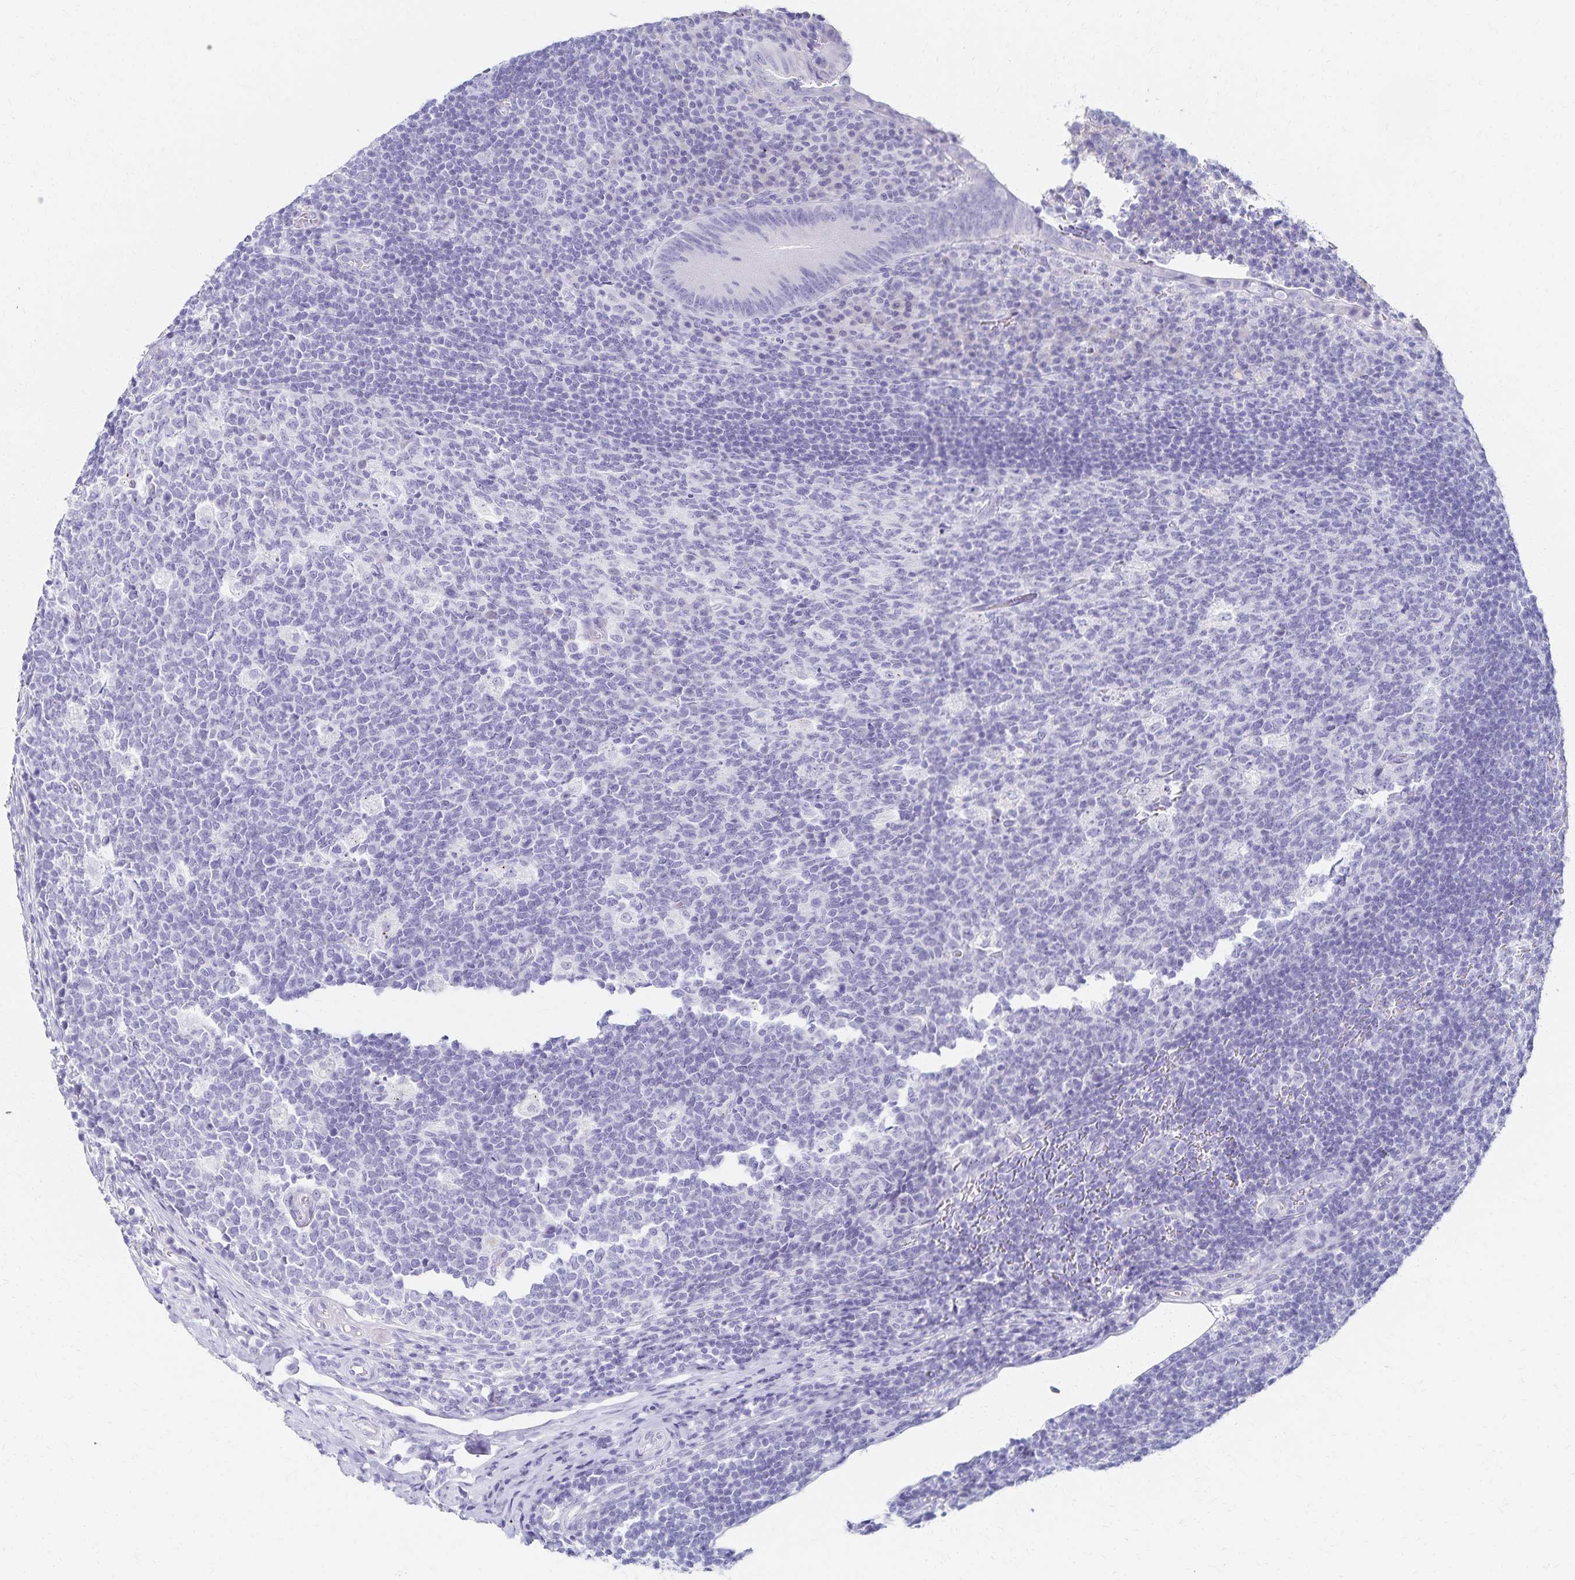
{"staining": {"intensity": "negative", "quantity": "none", "location": "none"}, "tissue": "appendix", "cell_type": "Glandular cells", "image_type": "normal", "snomed": [{"axis": "morphology", "description": "Normal tissue, NOS"}, {"axis": "topography", "description": "Appendix"}], "caption": "Glandular cells are negative for protein expression in normal human appendix. Brightfield microscopy of immunohistochemistry stained with DAB (3,3'-diaminobenzidine) (brown) and hematoxylin (blue), captured at high magnification.", "gene": "C2orf50", "patient": {"sex": "male", "age": 18}}